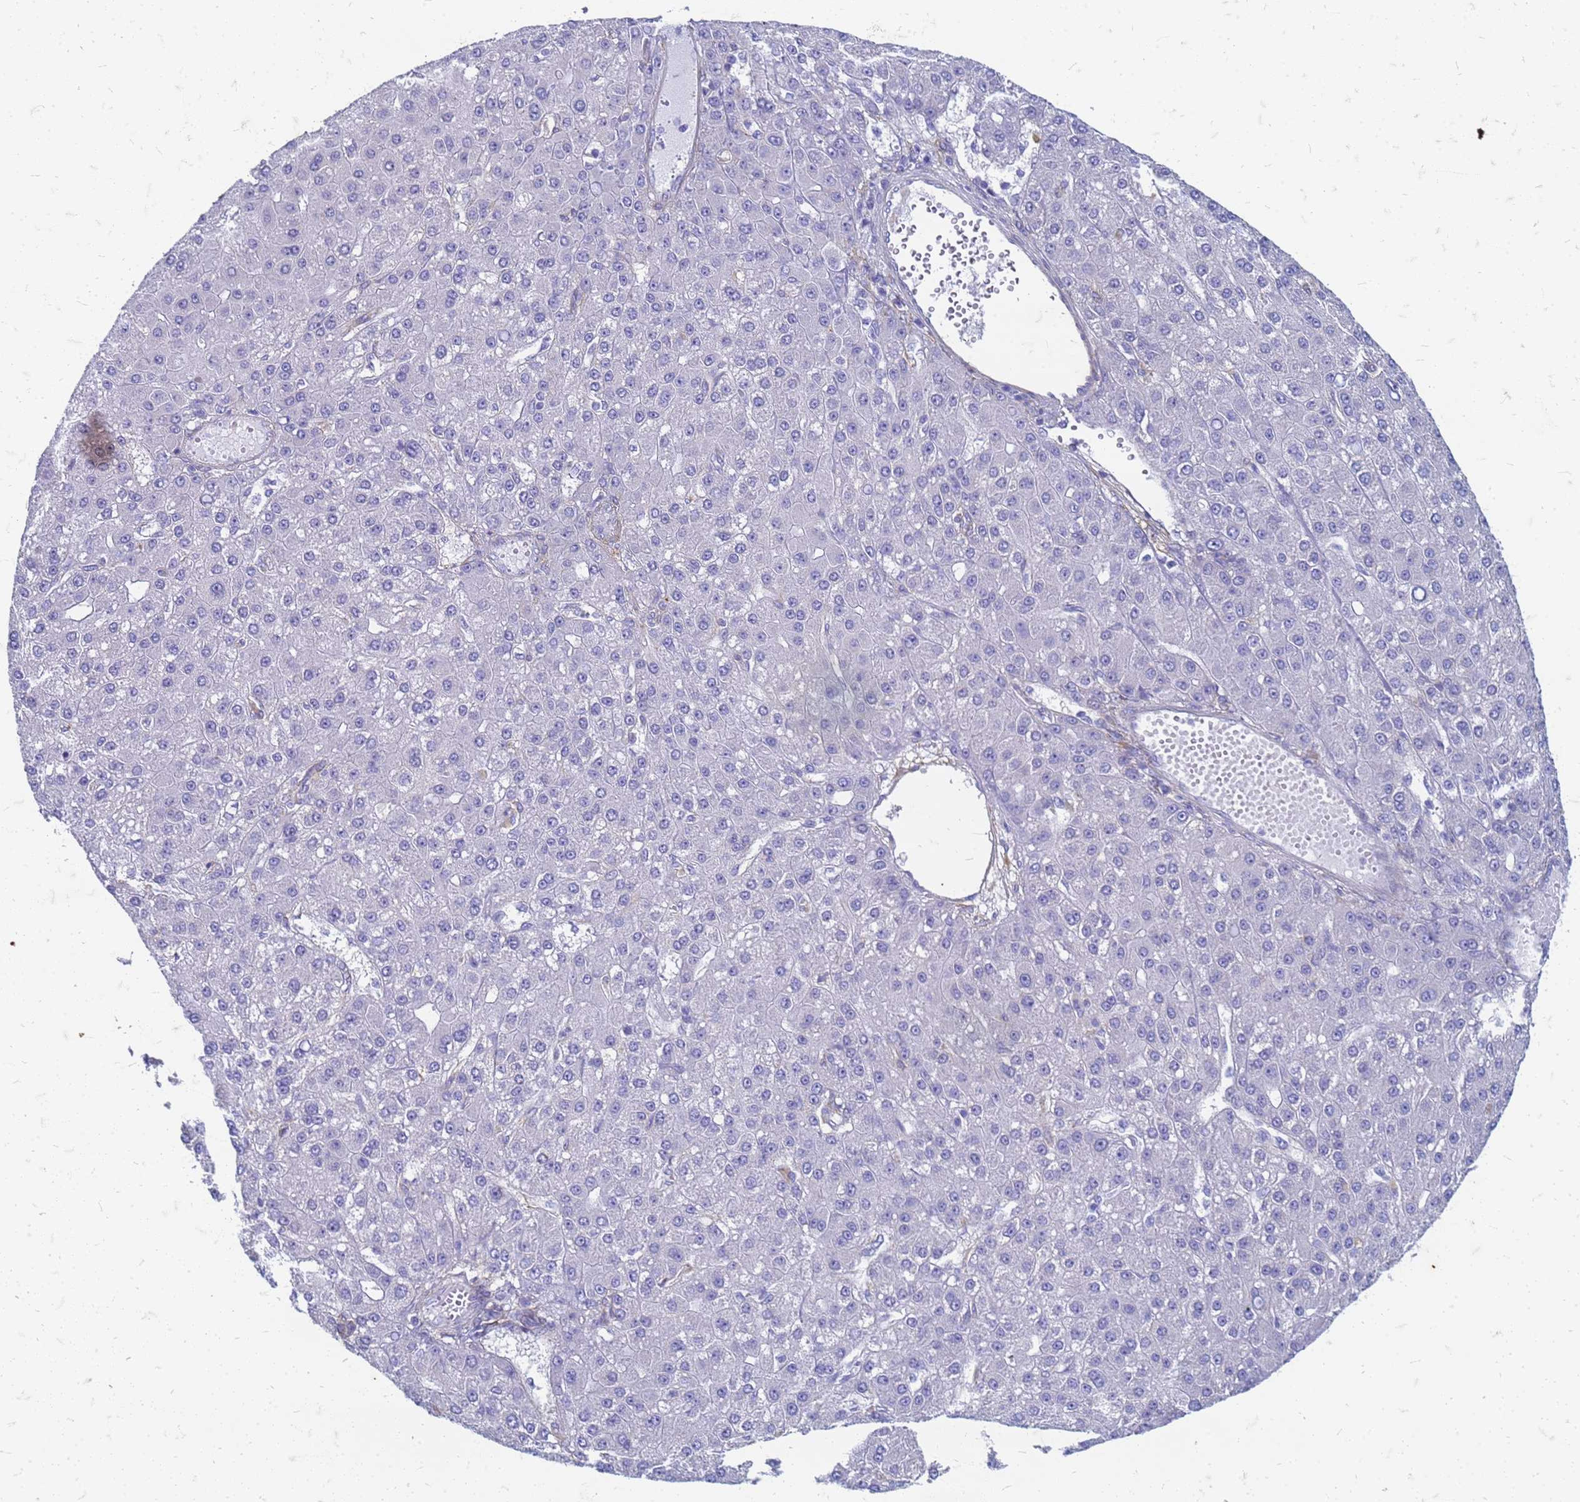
{"staining": {"intensity": "negative", "quantity": "none", "location": "none"}, "tissue": "liver cancer", "cell_type": "Tumor cells", "image_type": "cancer", "snomed": [{"axis": "morphology", "description": "Carcinoma, Hepatocellular, NOS"}, {"axis": "topography", "description": "Liver"}], "caption": "Liver cancer stained for a protein using immunohistochemistry reveals no positivity tumor cells.", "gene": "TRIM64B", "patient": {"sex": "male", "age": 67}}